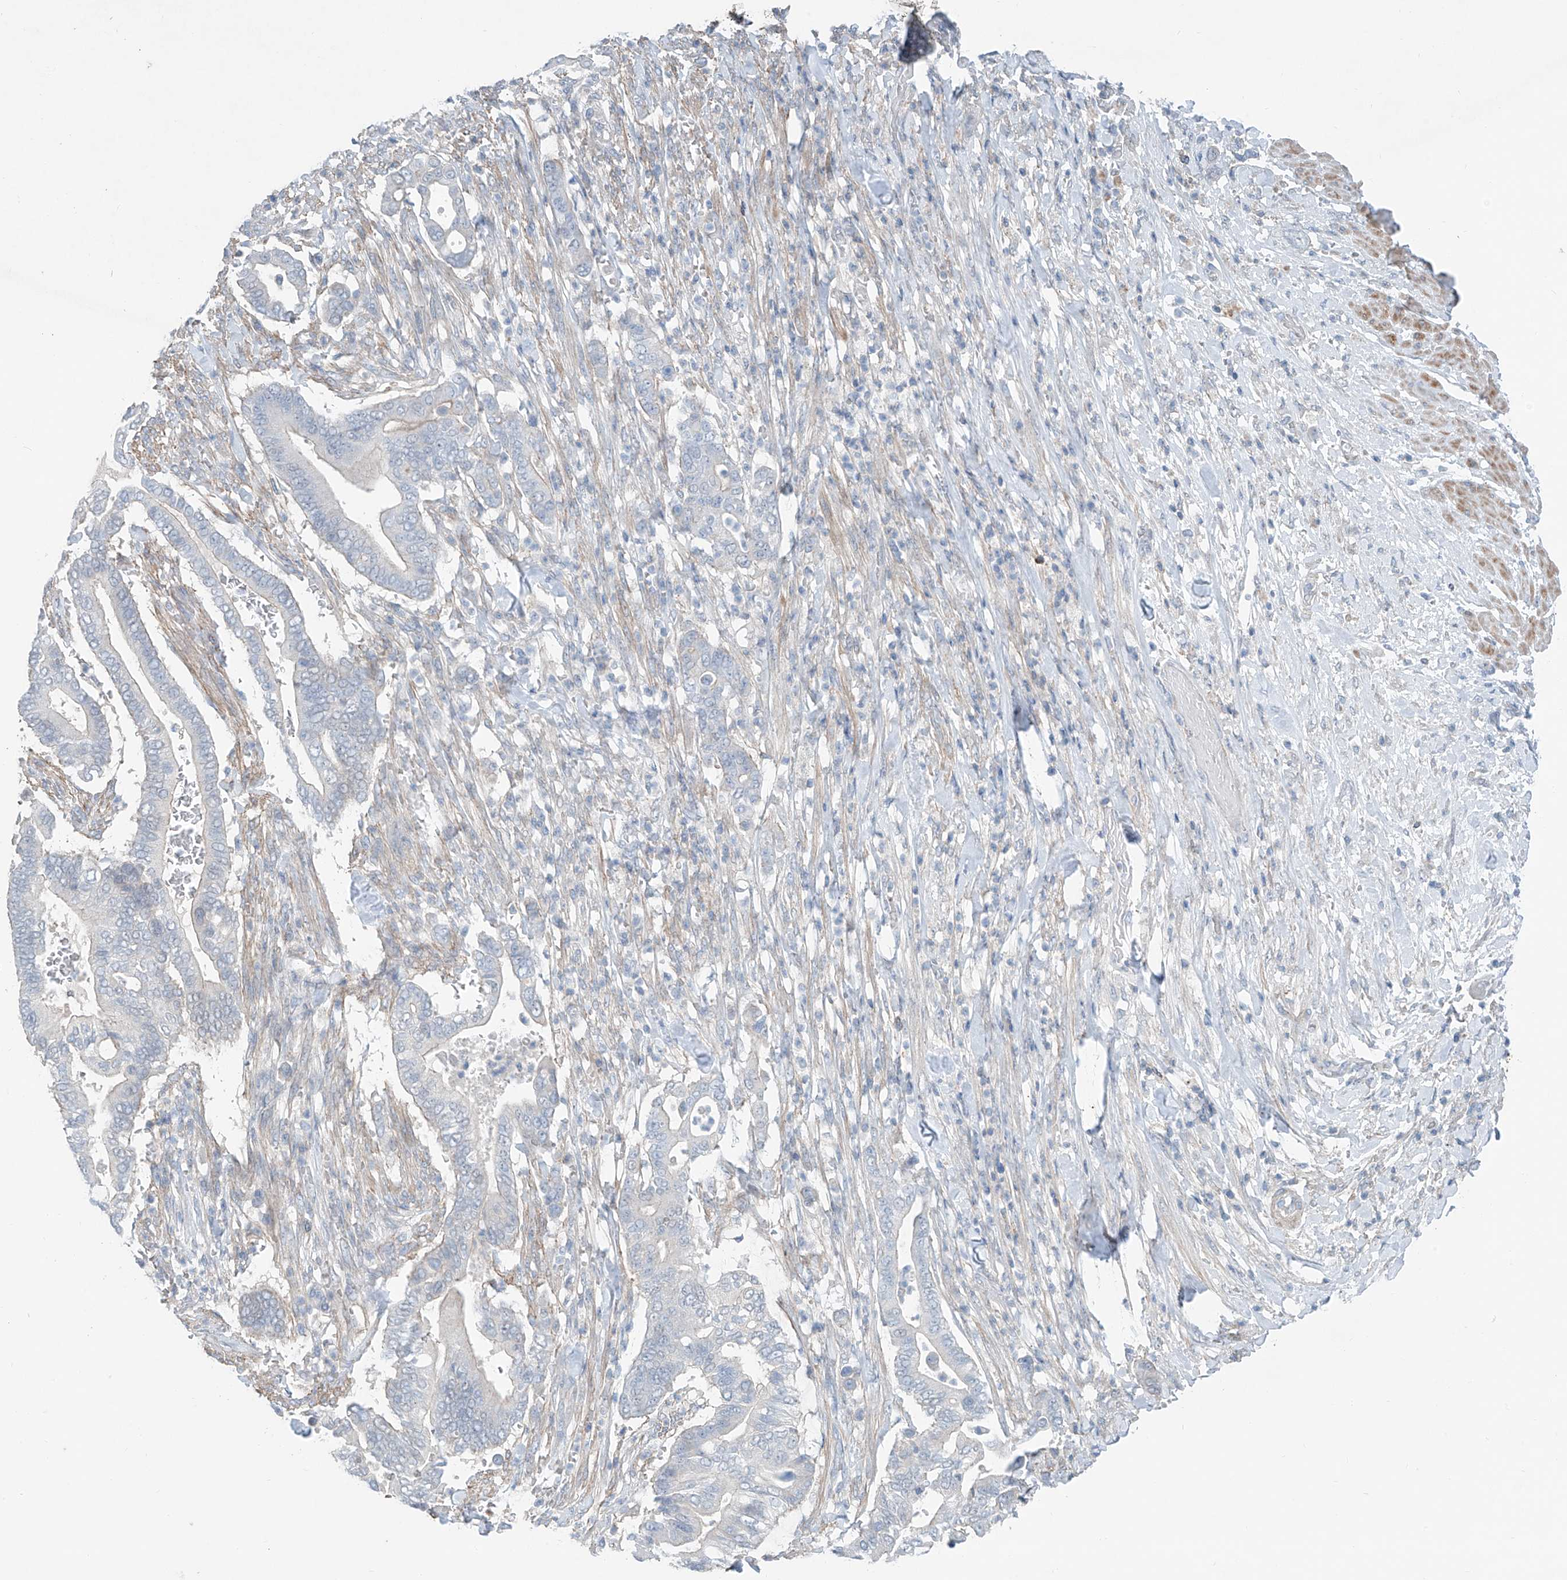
{"staining": {"intensity": "negative", "quantity": "none", "location": "none"}, "tissue": "pancreatic cancer", "cell_type": "Tumor cells", "image_type": "cancer", "snomed": [{"axis": "morphology", "description": "Adenocarcinoma, NOS"}, {"axis": "topography", "description": "Pancreas"}], "caption": "This is an immunohistochemistry (IHC) histopathology image of human pancreatic cancer. There is no staining in tumor cells.", "gene": "ANKRD34A", "patient": {"sex": "male", "age": 68}}